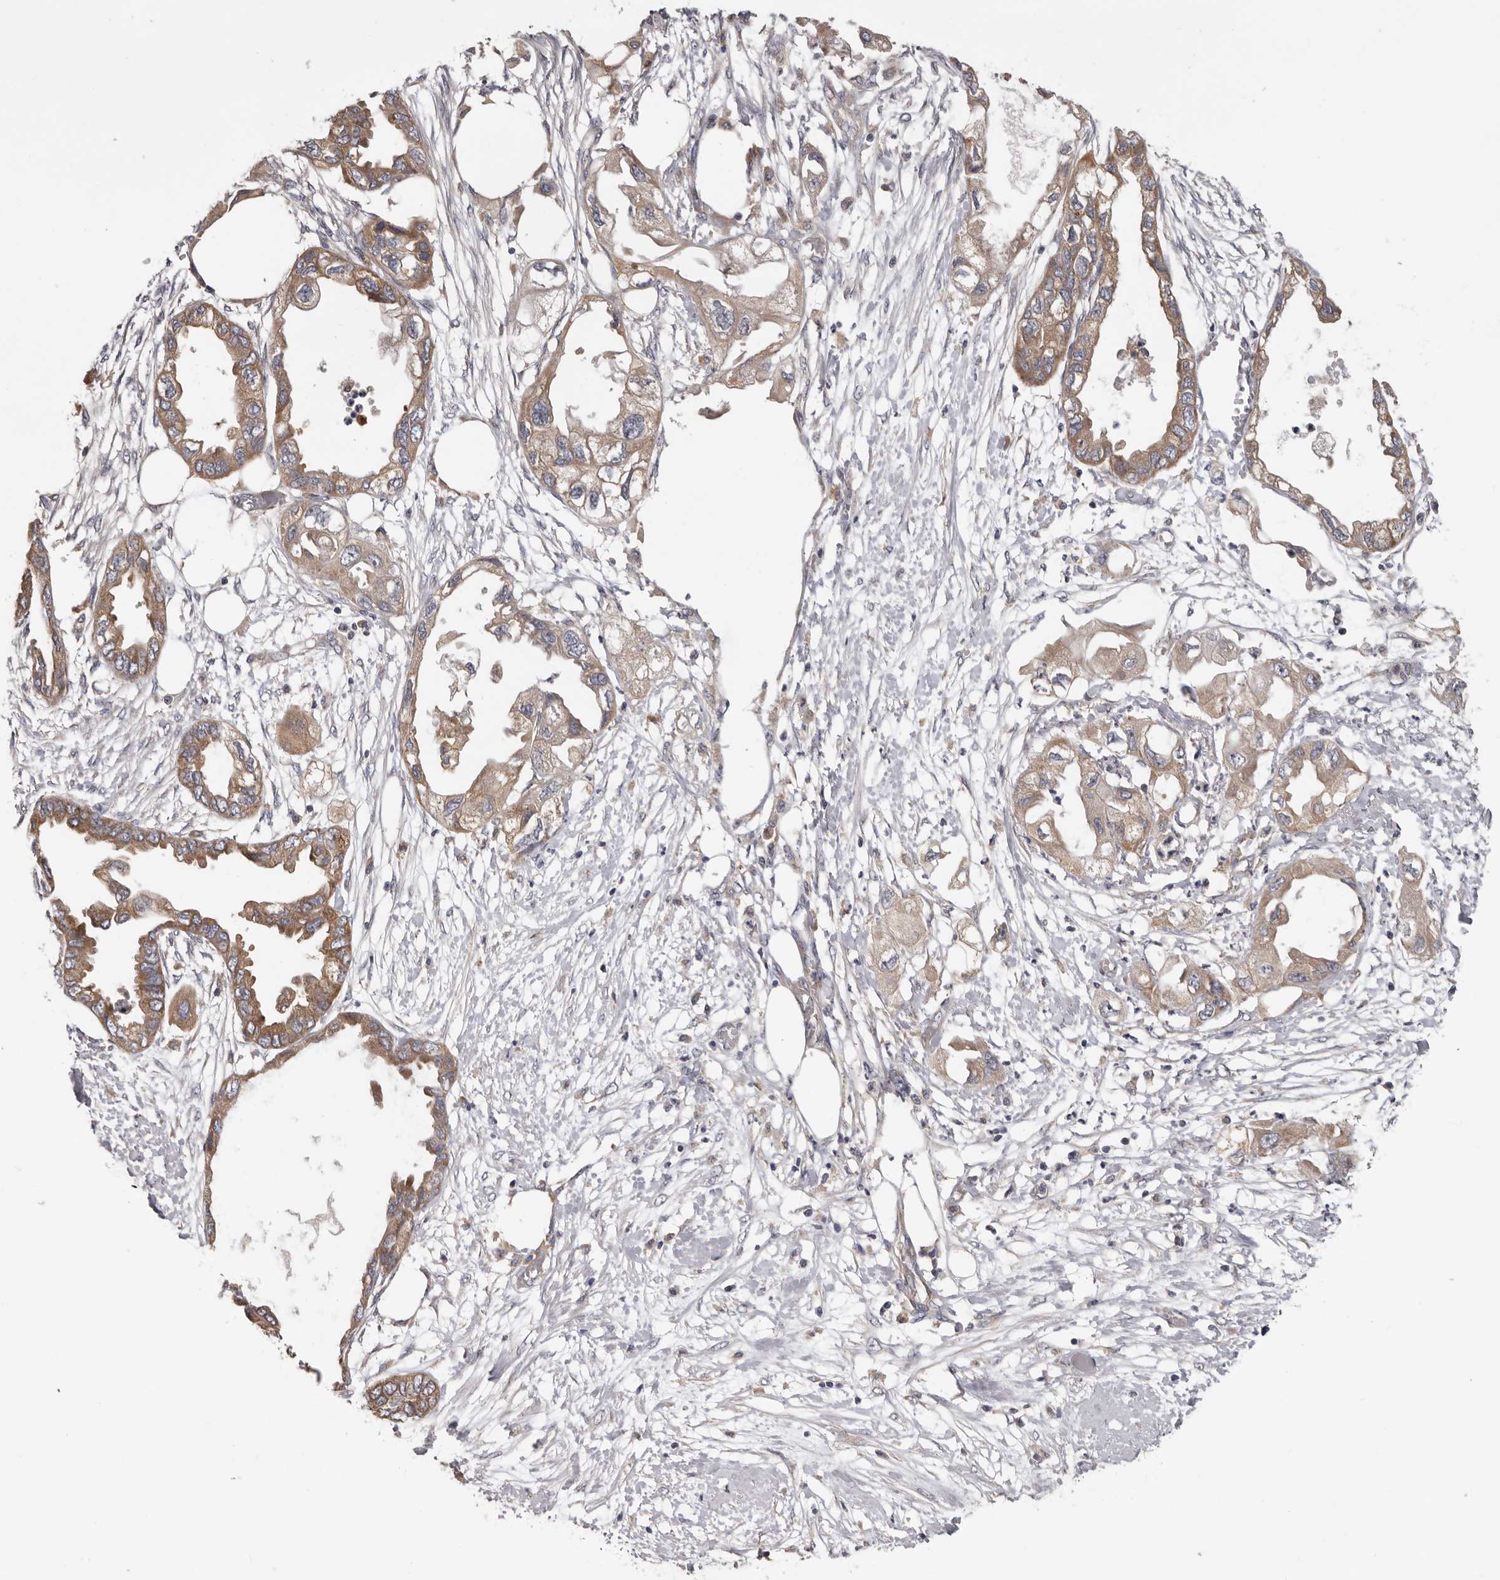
{"staining": {"intensity": "moderate", "quantity": ">75%", "location": "cytoplasmic/membranous"}, "tissue": "endometrial cancer", "cell_type": "Tumor cells", "image_type": "cancer", "snomed": [{"axis": "morphology", "description": "Adenocarcinoma, NOS"}, {"axis": "morphology", "description": "Adenocarcinoma, metastatic, NOS"}, {"axis": "topography", "description": "Adipose tissue"}, {"axis": "topography", "description": "Endometrium"}], "caption": "Endometrial metastatic adenocarcinoma stained for a protein reveals moderate cytoplasmic/membranous positivity in tumor cells. (DAB = brown stain, brightfield microscopy at high magnification).", "gene": "HINT3", "patient": {"sex": "female", "age": 67}}